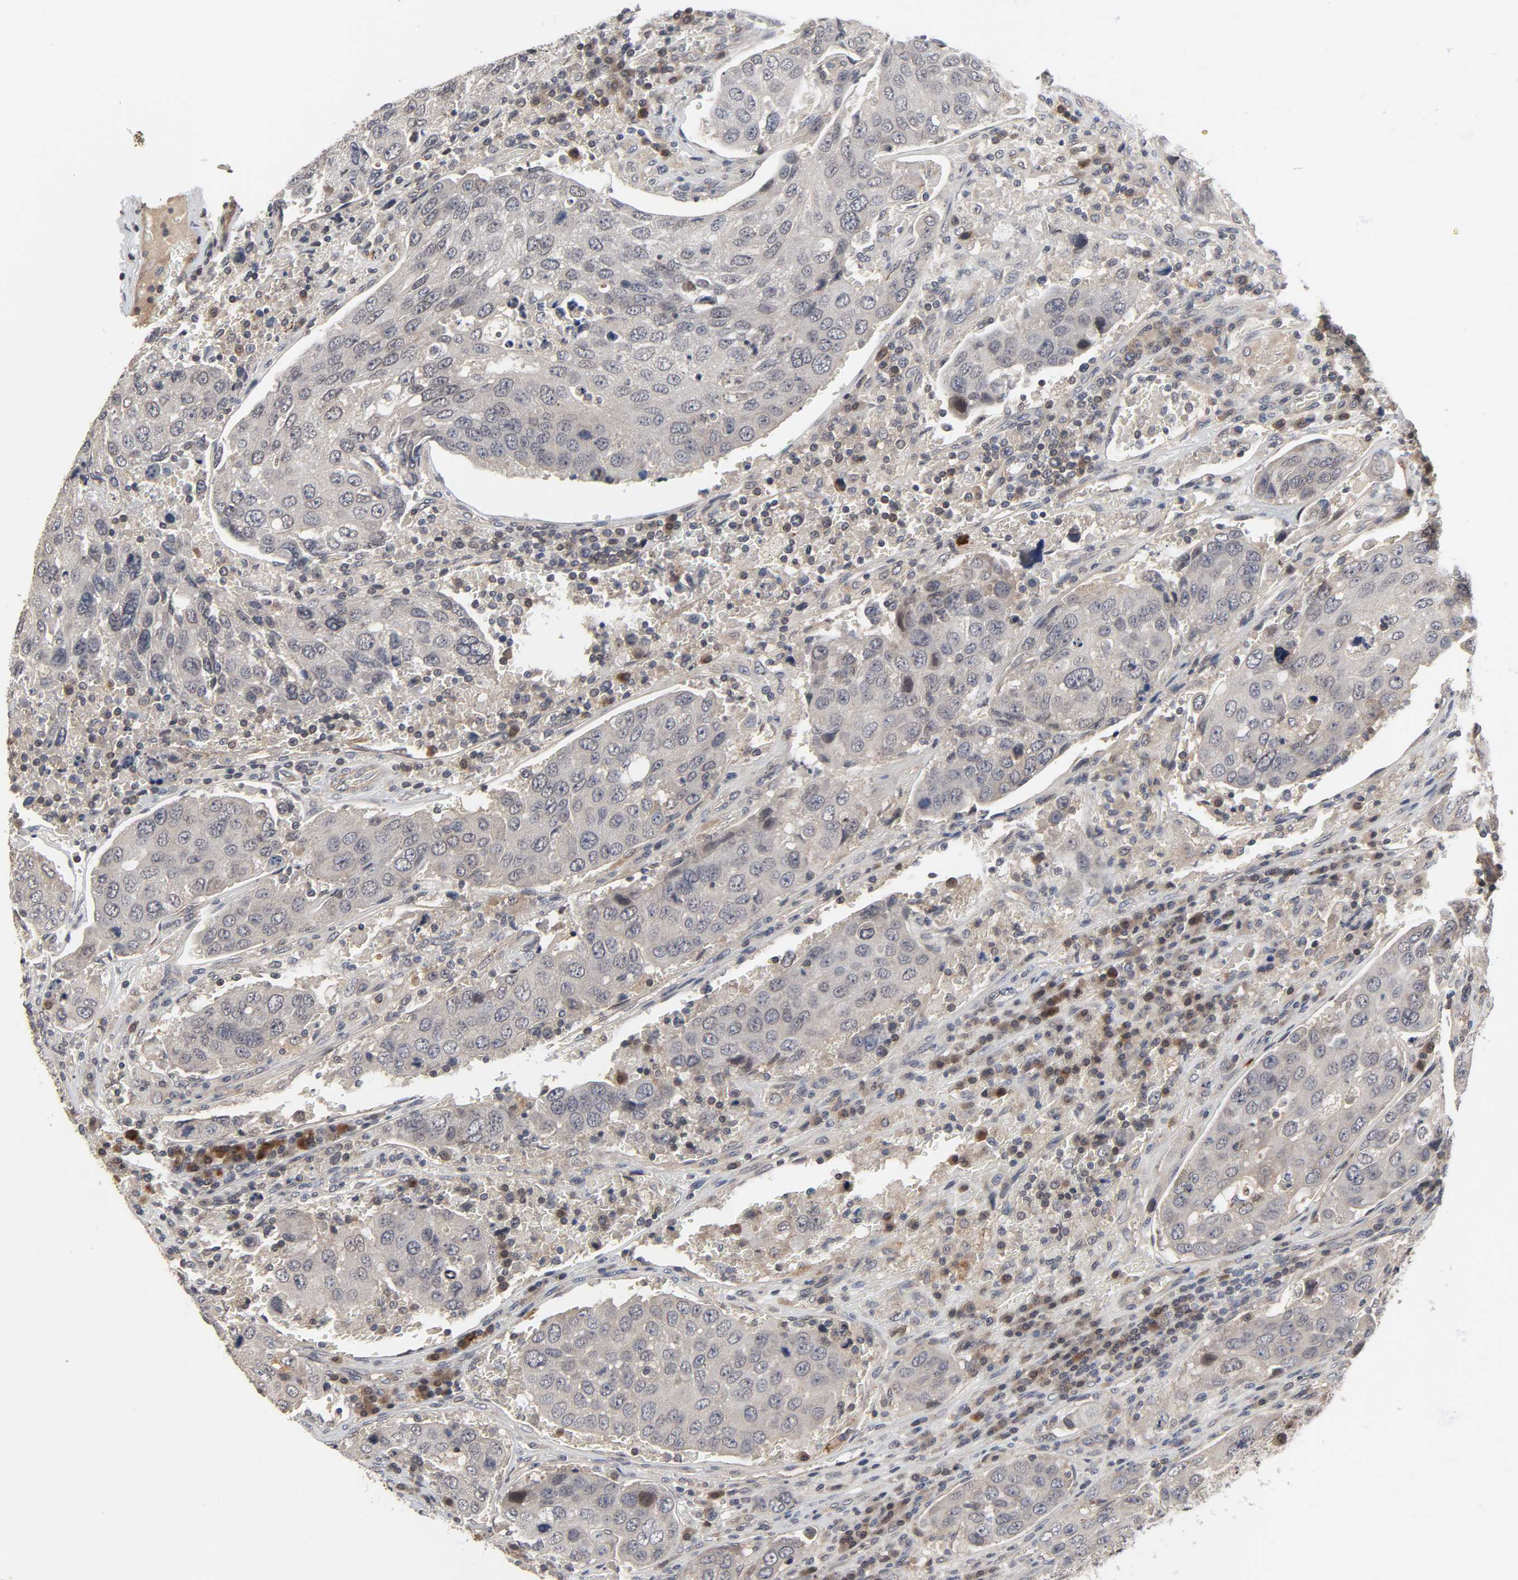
{"staining": {"intensity": "weak", "quantity": ">75%", "location": "cytoplasmic/membranous"}, "tissue": "urothelial cancer", "cell_type": "Tumor cells", "image_type": "cancer", "snomed": [{"axis": "morphology", "description": "Urothelial carcinoma, High grade"}, {"axis": "topography", "description": "Lymph node"}, {"axis": "topography", "description": "Urinary bladder"}], "caption": "Immunohistochemical staining of human urothelial carcinoma (high-grade) displays weak cytoplasmic/membranous protein staining in about >75% of tumor cells.", "gene": "CCDC175", "patient": {"sex": "male", "age": 51}}